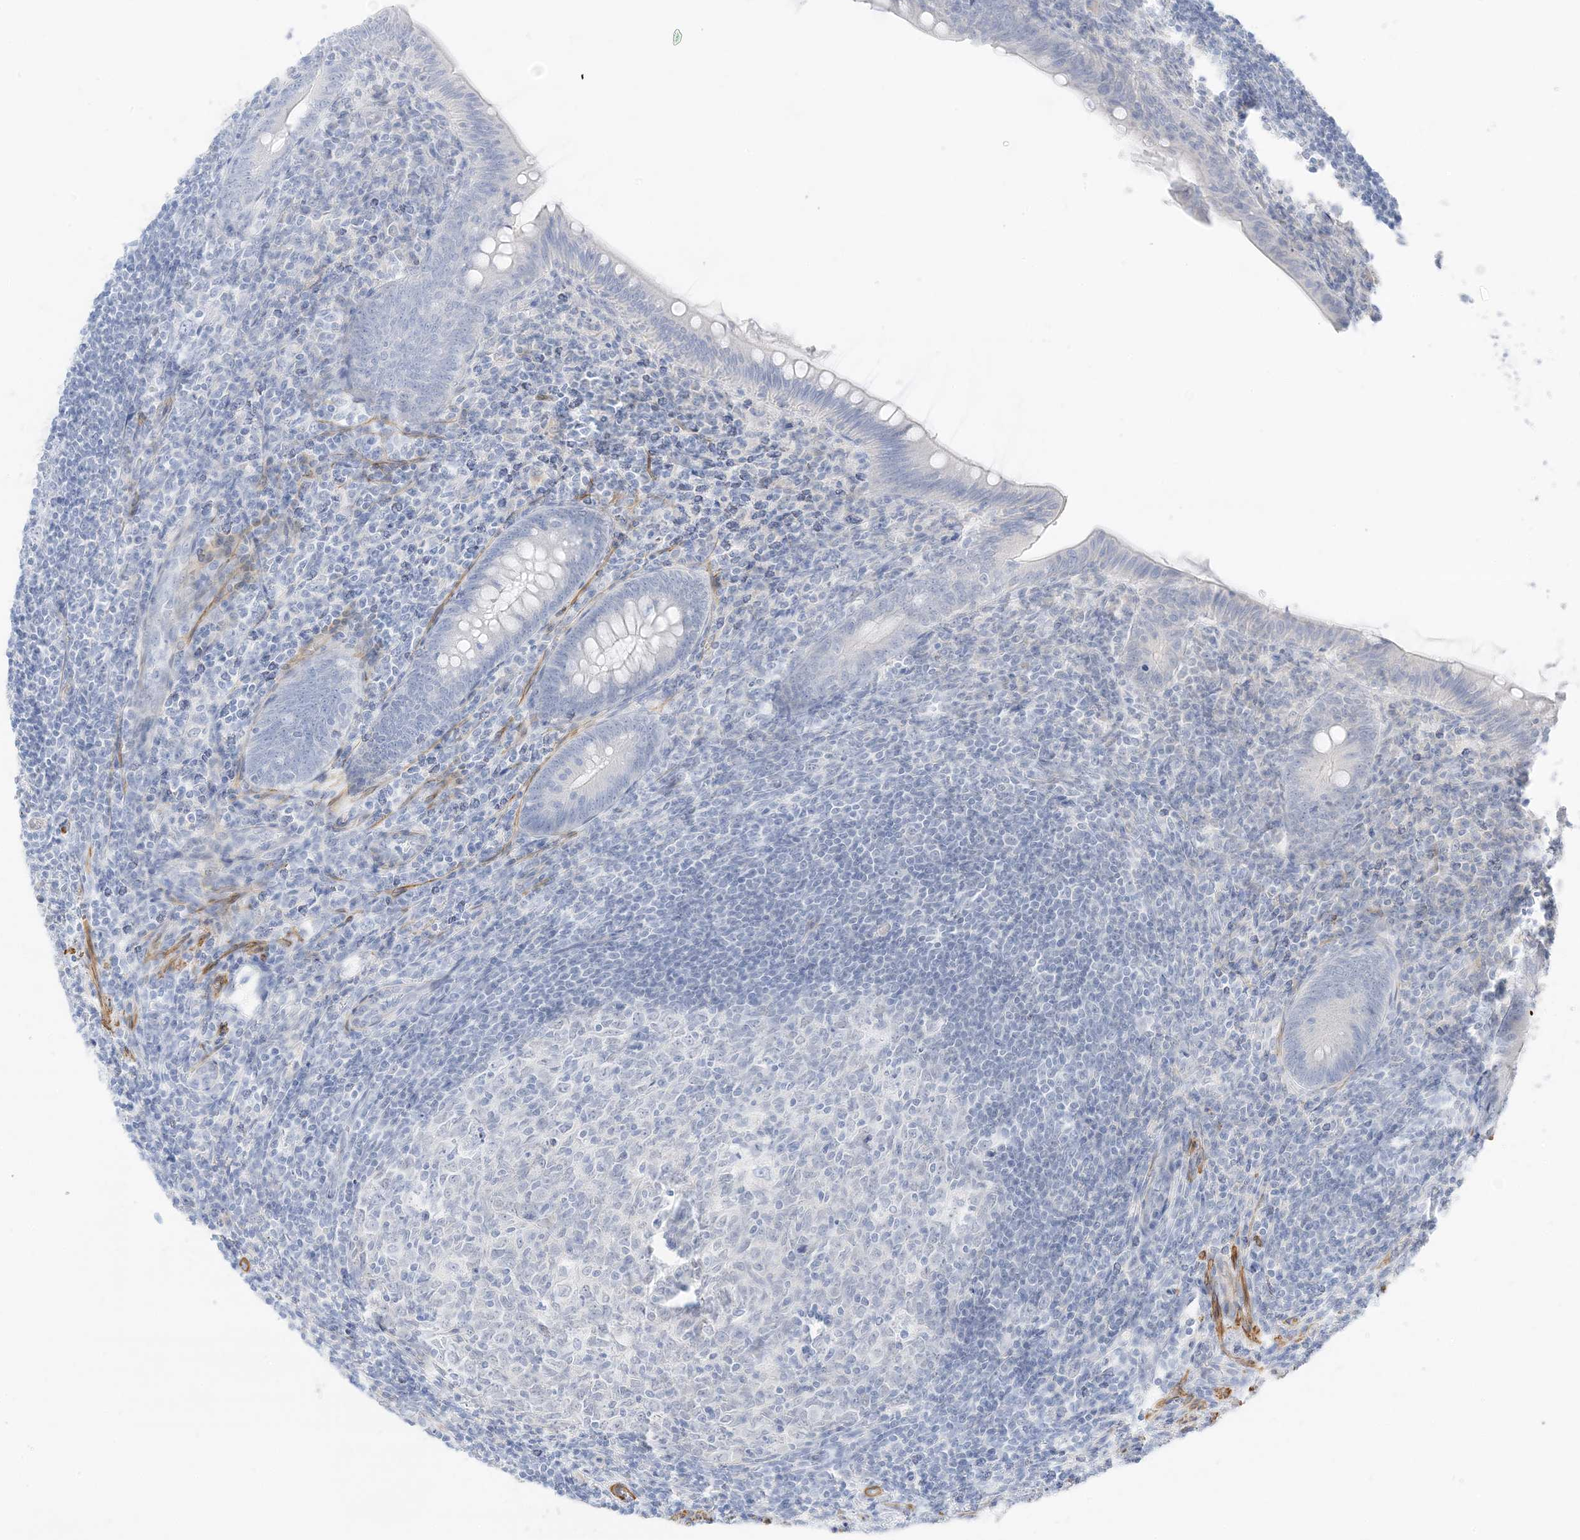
{"staining": {"intensity": "negative", "quantity": "none", "location": "none"}, "tissue": "appendix", "cell_type": "Glandular cells", "image_type": "normal", "snomed": [{"axis": "morphology", "description": "Normal tissue, NOS"}, {"axis": "topography", "description": "Appendix"}], "caption": "Micrograph shows no protein staining in glandular cells of benign appendix.", "gene": "SLC22A13", "patient": {"sex": "male", "age": 14}}